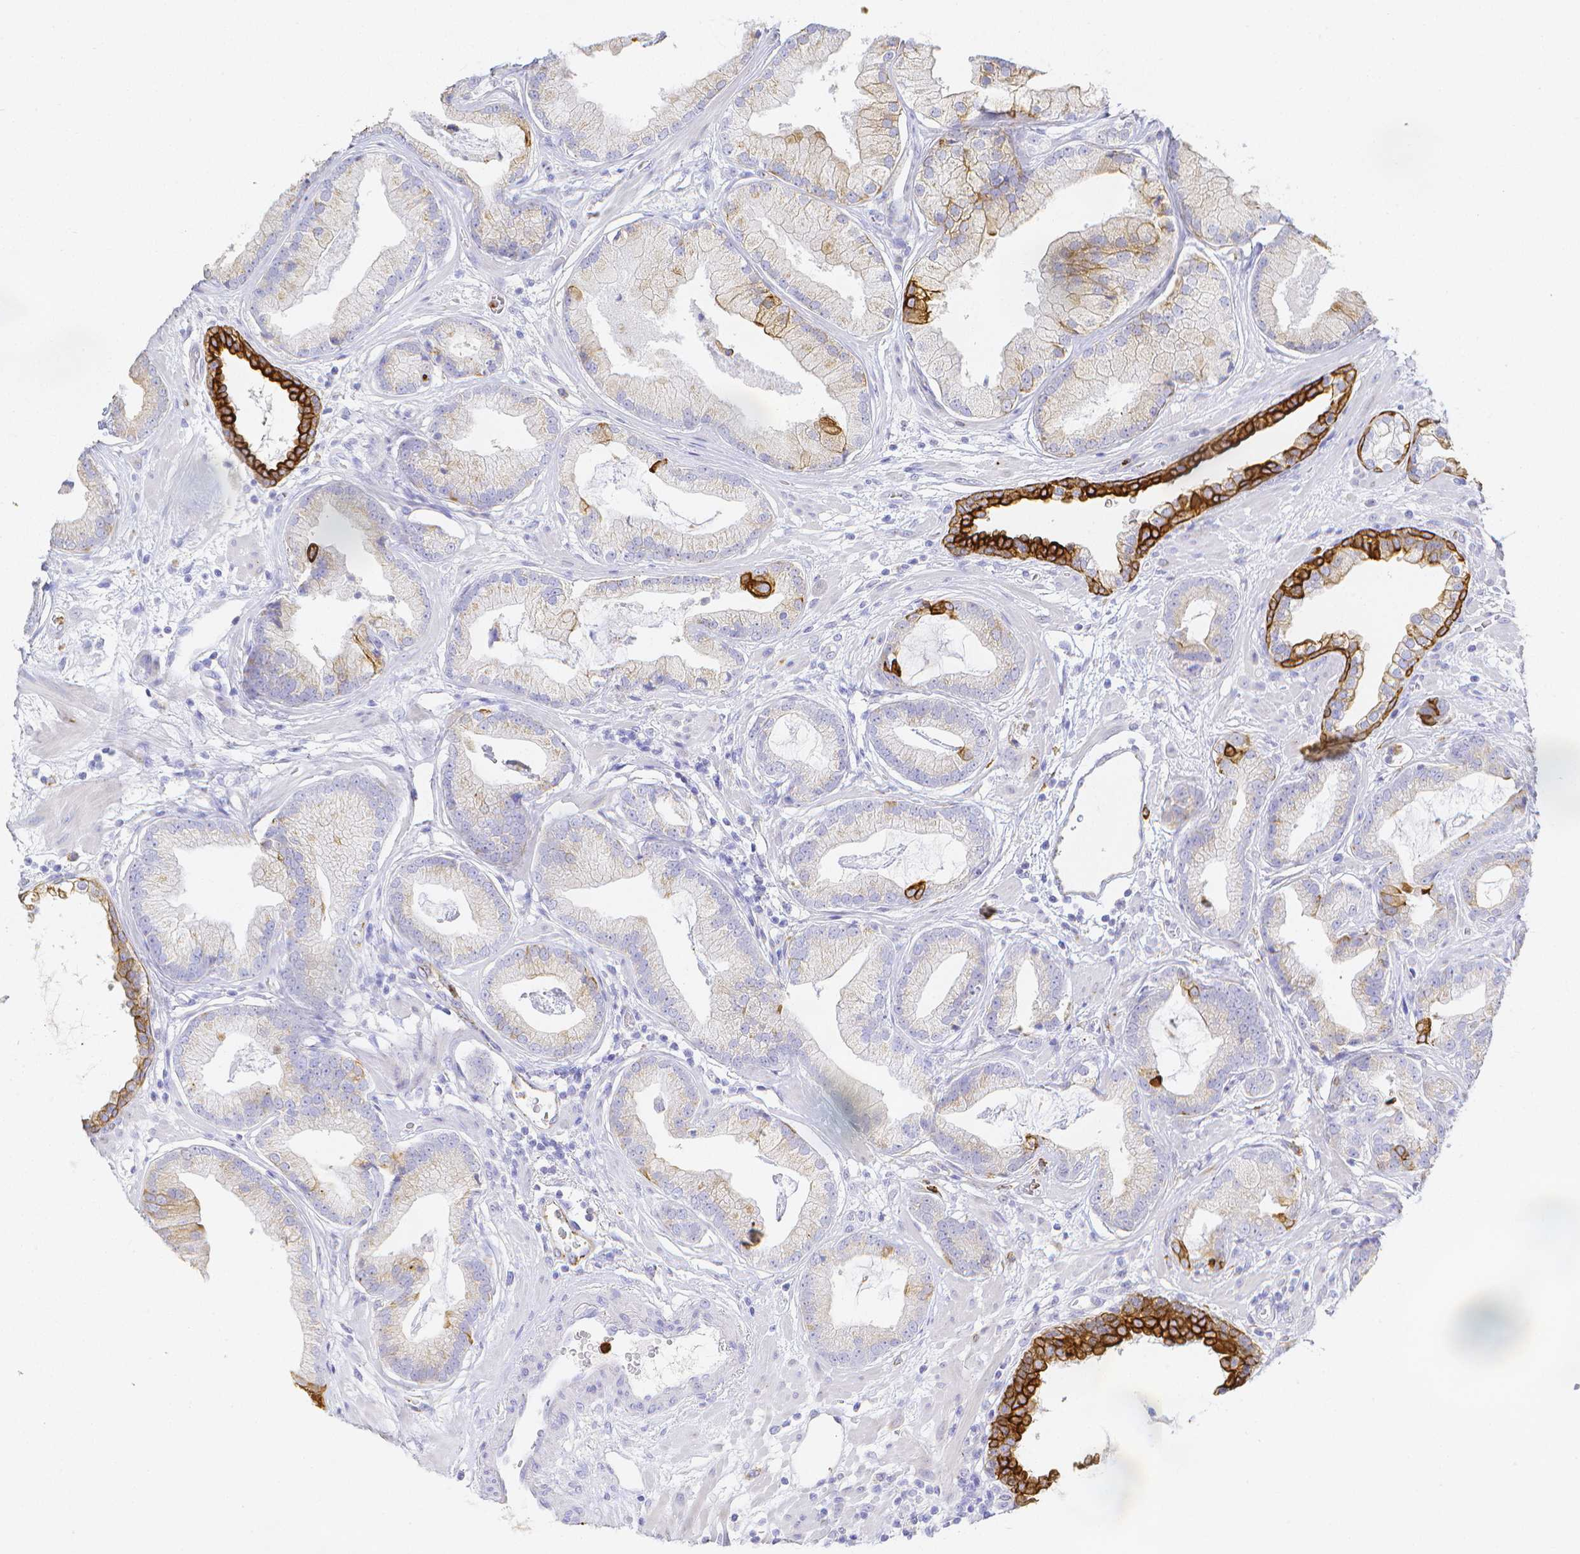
{"staining": {"intensity": "moderate", "quantity": "<25%", "location": "cytoplasmic/membranous"}, "tissue": "prostate cancer", "cell_type": "Tumor cells", "image_type": "cancer", "snomed": [{"axis": "morphology", "description": "Adenocarcinoma, Low grade"}, {"axis": "topography", "description": "Prostate"}], "caption": "Approximately <25% of tumor cells in adenocarcinoma (low-grade) (prostate) demonstrate moderate cytoplasmic/membranous protein expression as visualized by brown immunohistochemical staining.", "gene": "SMURF1", "patient": {"sex": "male", "age": 62}}